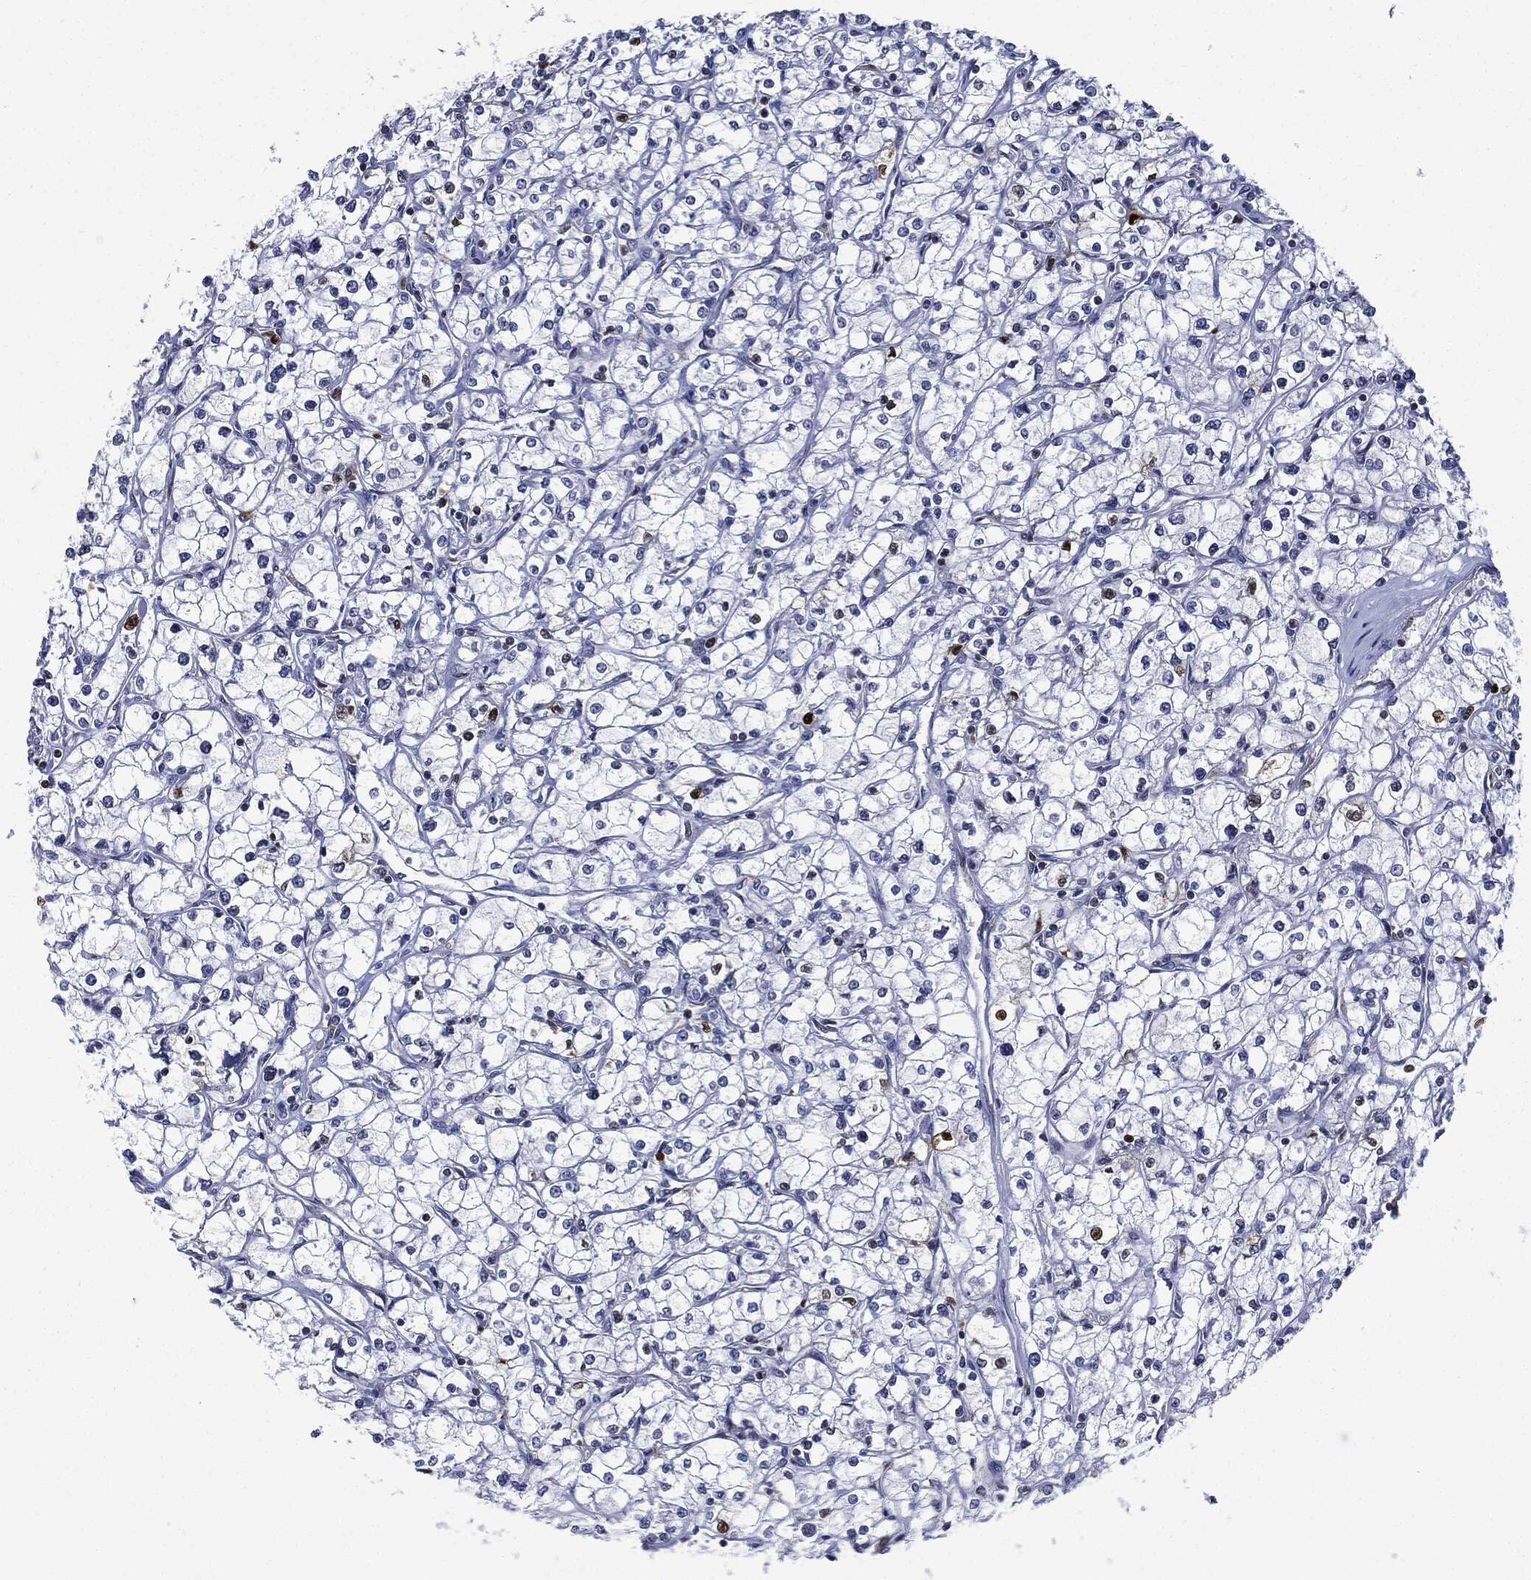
{"staining": {"intensity": "strong", "quantity": "<25%", "location": "nuclear"}, "tissue": "renal cancer", "cell_type": "Tumor cells", "image_type": "cancer", "snomed": [{"axis": "morphology", "description": "Adenocarcinoma, NOS"}, {"axis": "topography", "description": "Kidney"}], "caption": "A histopathology image of renal cancer (adenocarcinoma) stained for a protein reveals strong nuclear brown staining in tumor cells.", "gene": "PCNA", "patient": {"sex": "male", "age": 67}}